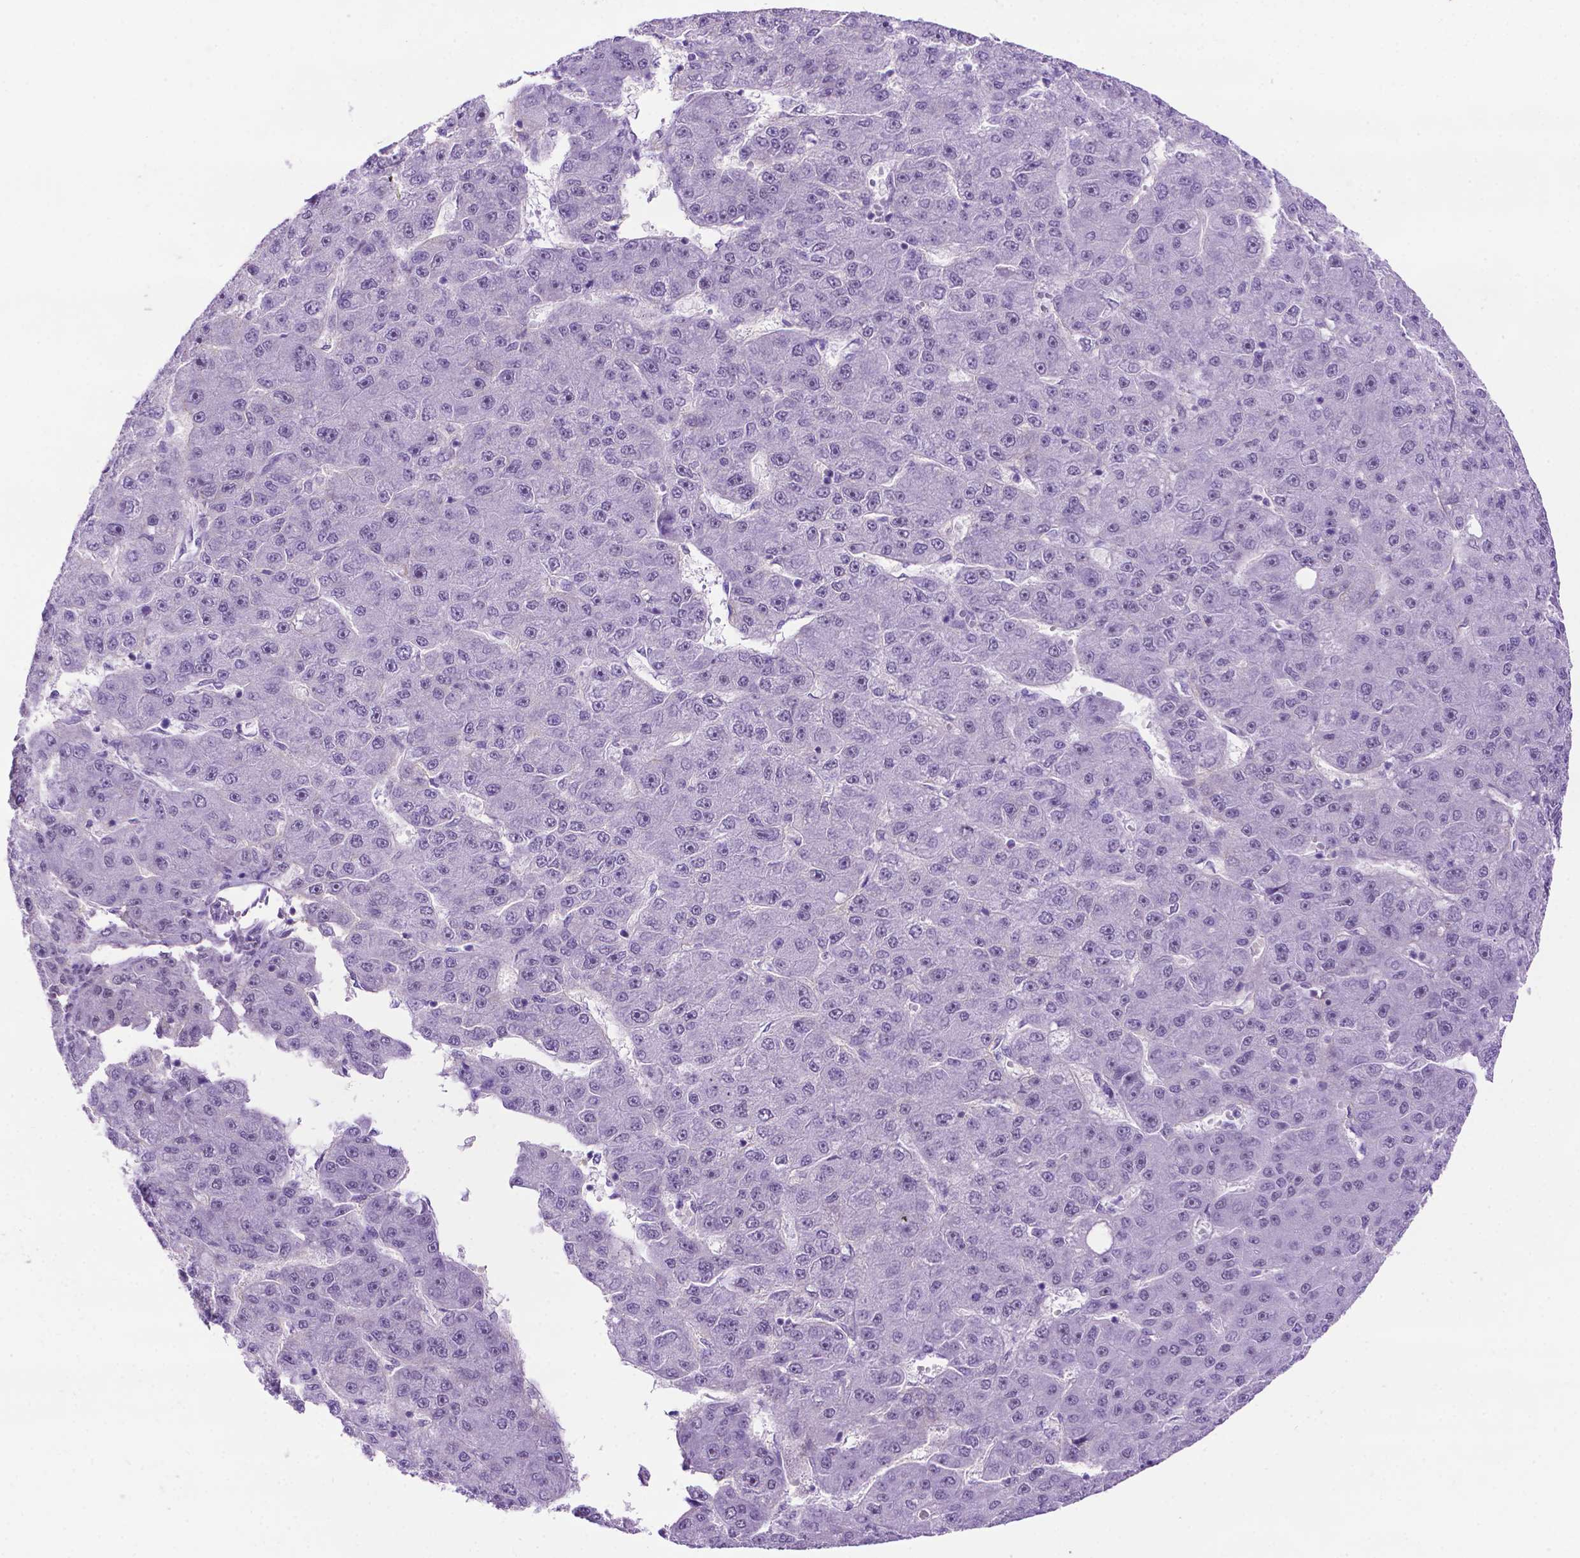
{"staining": {"intensity": "negative", "quantity": "none", "location": "none"}, "tissue": "liver cancer", "cell_type": "Tumor cells", "image_type": "cancer", "snomed": [{"axis": "morphology", "description": "Carcinoma, Hepatocellular, NOS"}, {"axis": "topography", "description": "Liver"}], "caption": "Liver hepatocellular carcinoma was stained to show a protein in brown. There is no significant staining in tumor cells.", "gene": "TACSTD2", "patient": {"sex": "male", "age": 67}}